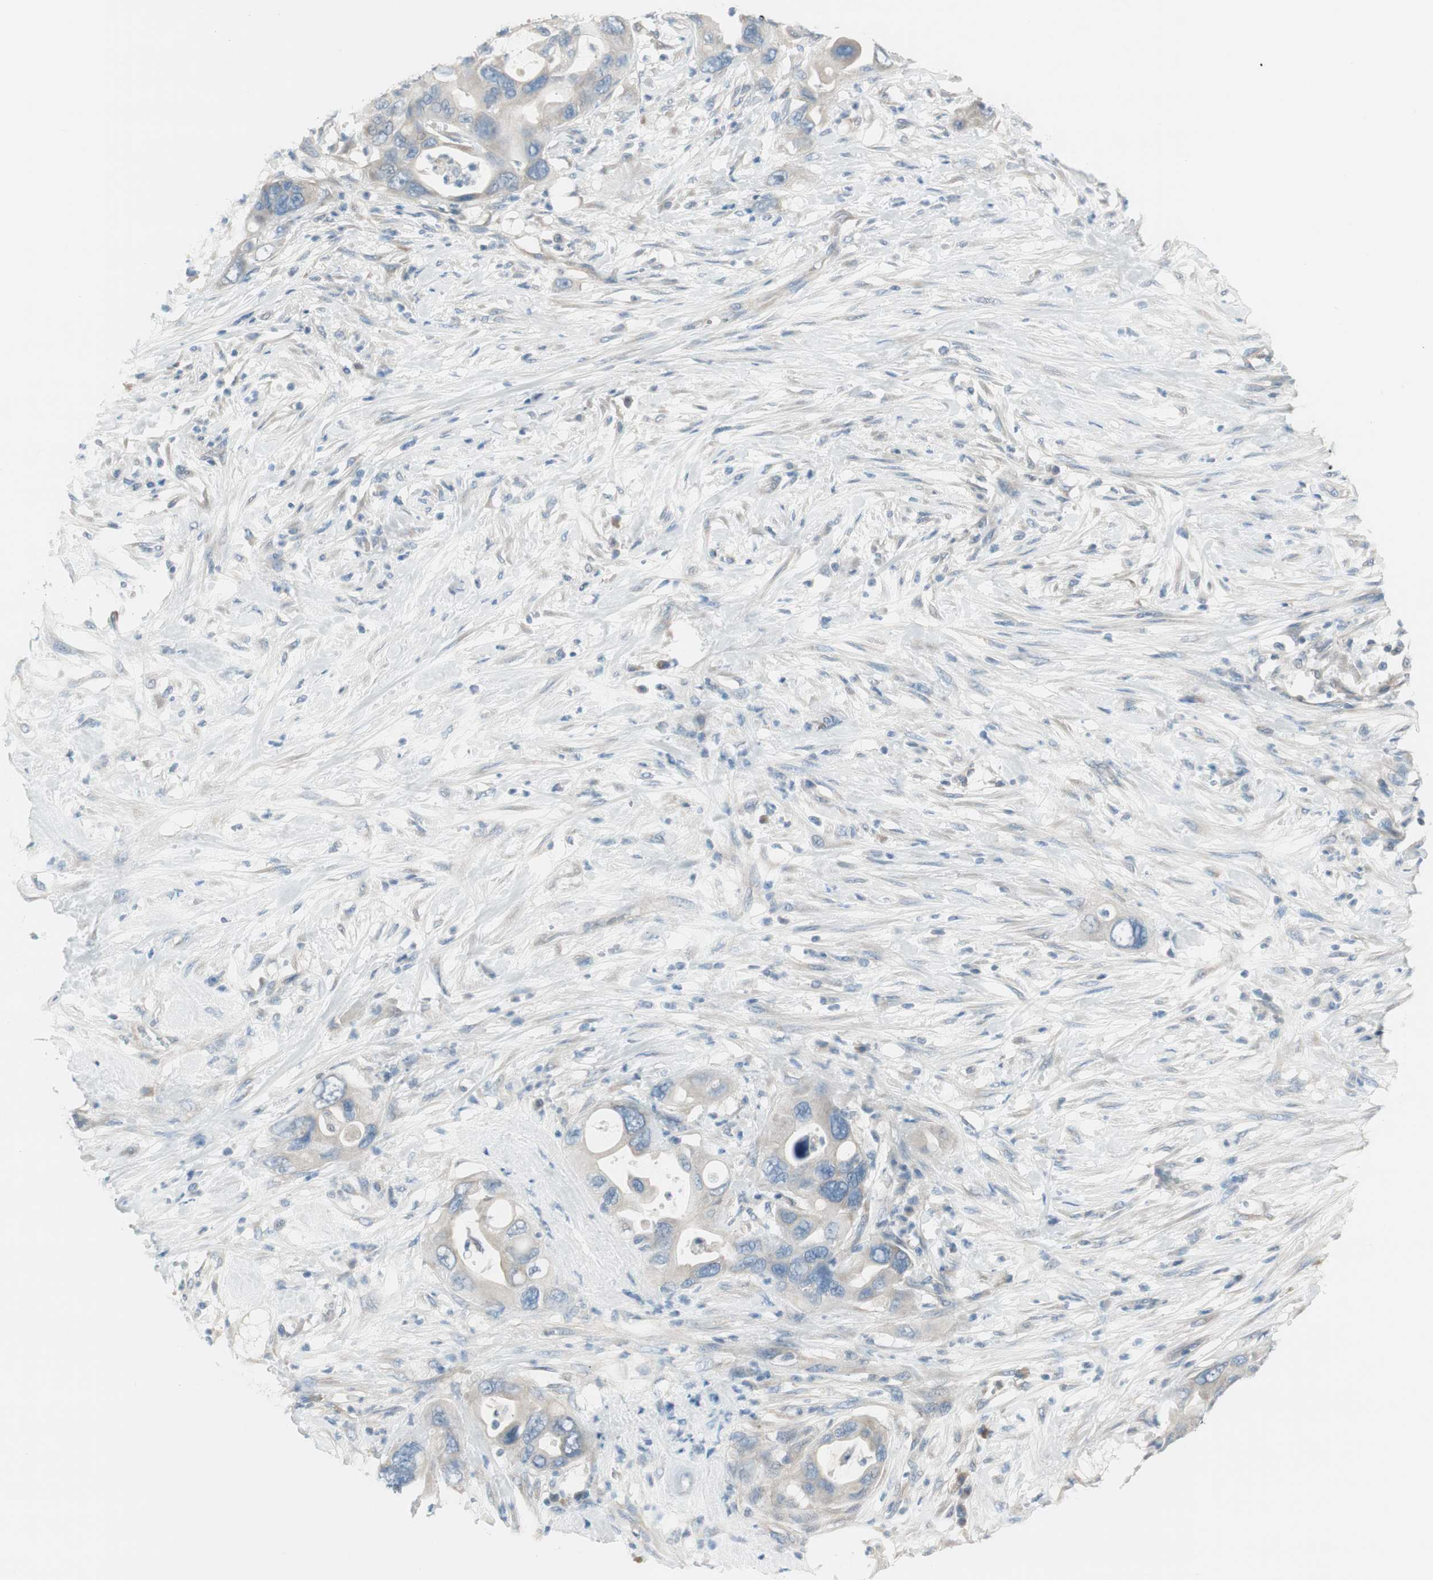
{"staining": {"intensity": "weak", "quantity": "25%-75%", "location": "cytoplasmic/membranous"}, "tissue": "pancreatic cancer", "cell_type": "Tumor cells", "image_type": "cancer", "snomed": [{"axis": "morphology", "description": "Adenocarcinoma, NOS"}, {"axis": "topography", "description": "Pancreas"}], "caption": "High-power microscopy captured an IHC photomicrograph of pancreatic cancer (adenocarcinoma), revealing weak cytoplasmic/membranous expression in about 25%-75% of tumor cells.", "gene": "EVA1A", "patient": {"sex": "female", "age": 71}}